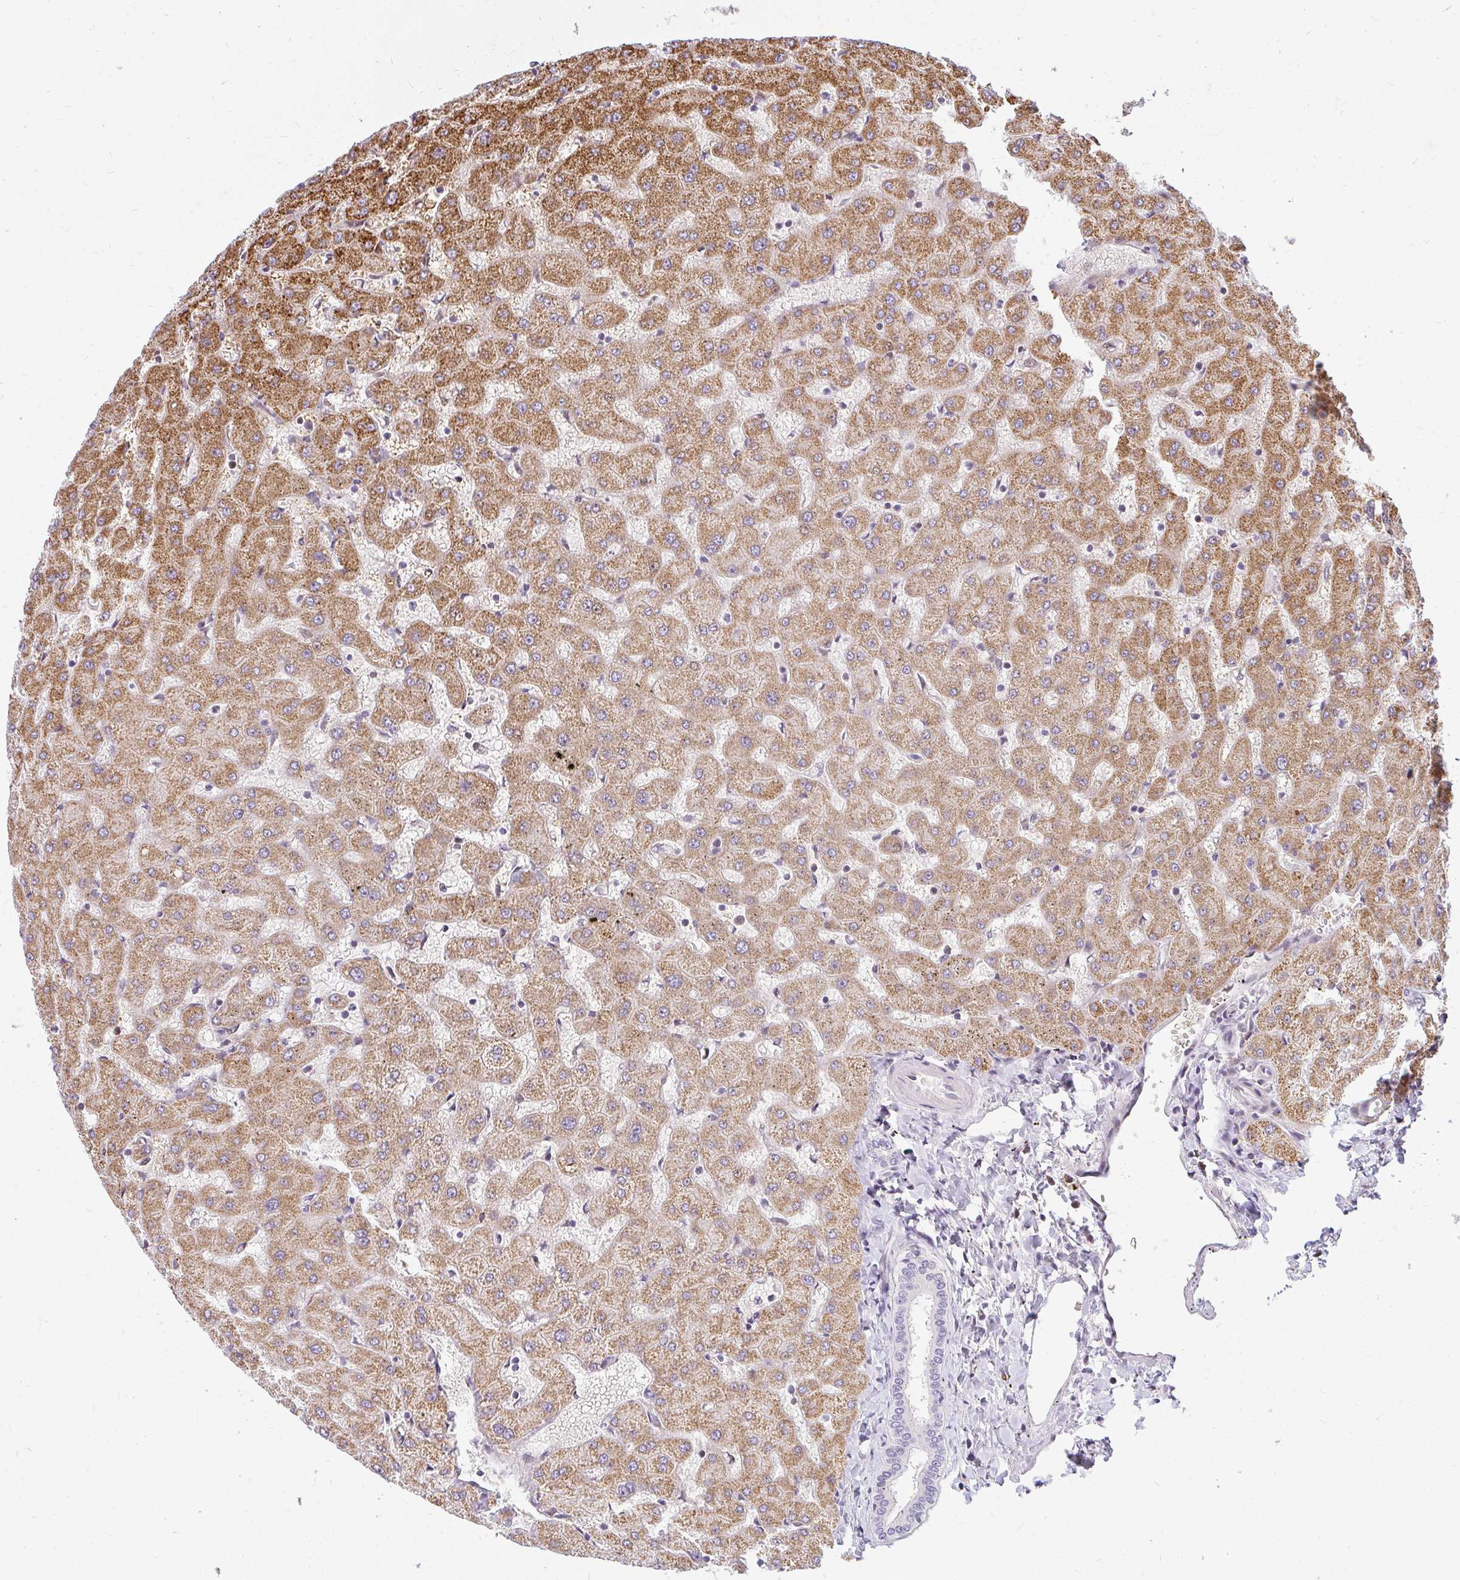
{"staining": {"intensity": "negative", "quantity": "none", "location": "none"}, "tissue": "liver", "cell_type": "Cholangiocytes", "image_type": "normal", "snomed": [{"axis": "morphology", "description": "Normal tissue, NOS"}, {"axis": "topography", "description": "Liver"}], "caption": "High magnification brightfield microscopy of unremarkable liver stained with DAB (3,3'-diaminobenzidine) (brown) and counterstained with hematoxylin (blue): cholangiocytes show no significant positivity.", "gene": "PLA2G5", "patient": {"sex": "female", "age": 63}}